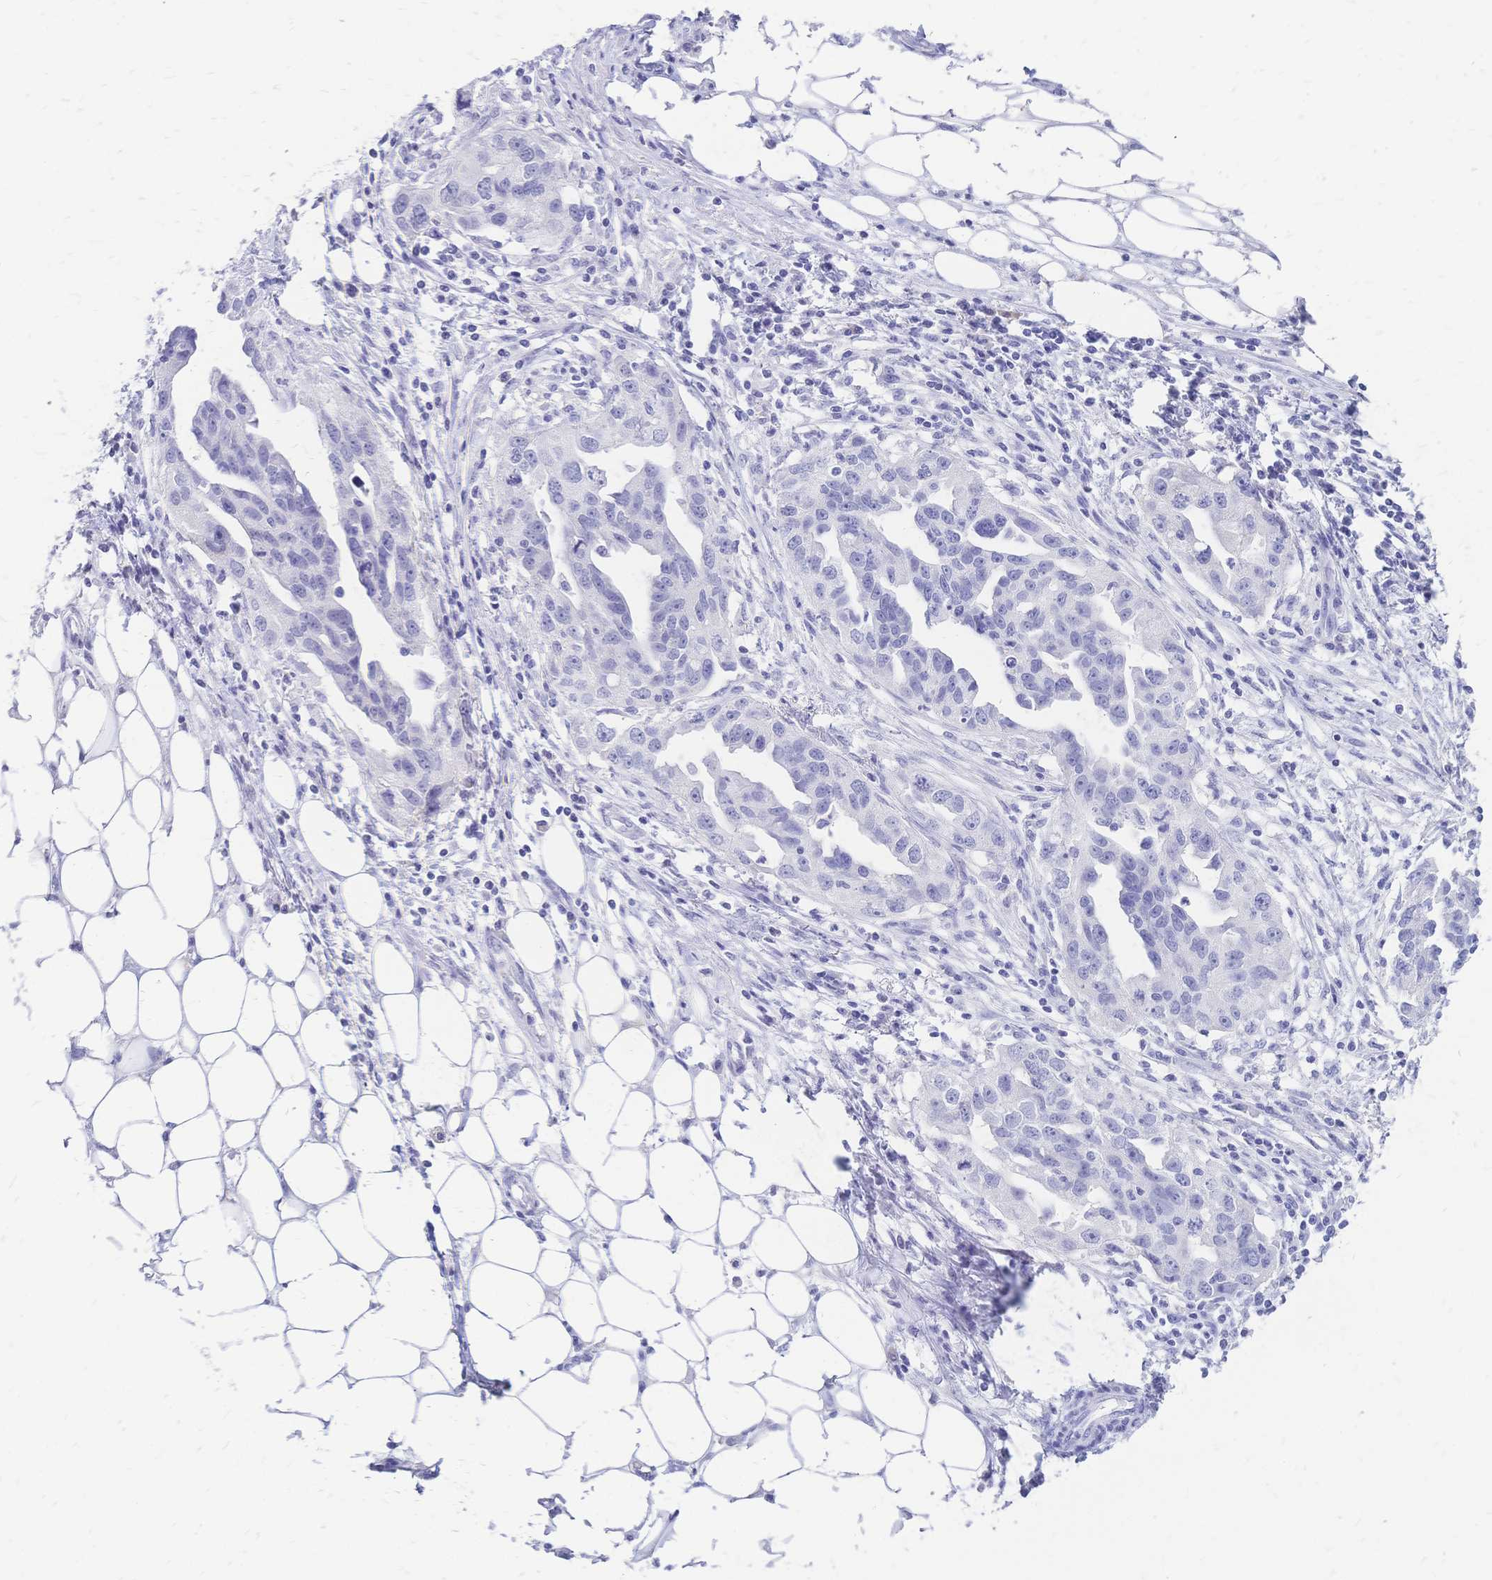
{"staining": {"intensity": "negative", "quantity": "none", "location": "none"}, "tissue": "ovarian cancer", "cell_type": "Tumor cells", "image_type": "cancer", "snomed": [{"axis": "morphology", "description": "Carcinoma, endometroid"}, {"axis": "morphology", "description": "Cystadenocarcinoma, serous, NOS"}, {"axis": "topography", "description": "Ovary"}], "caption": "Immunohistochemistry photomicrograph of ovarian serous cystadenocarcinoma stained for a protein (brown), which exhibits no expression in tumor cells.", "gene": "FA2H", "patient": {"sex": "female", "age": 45}}